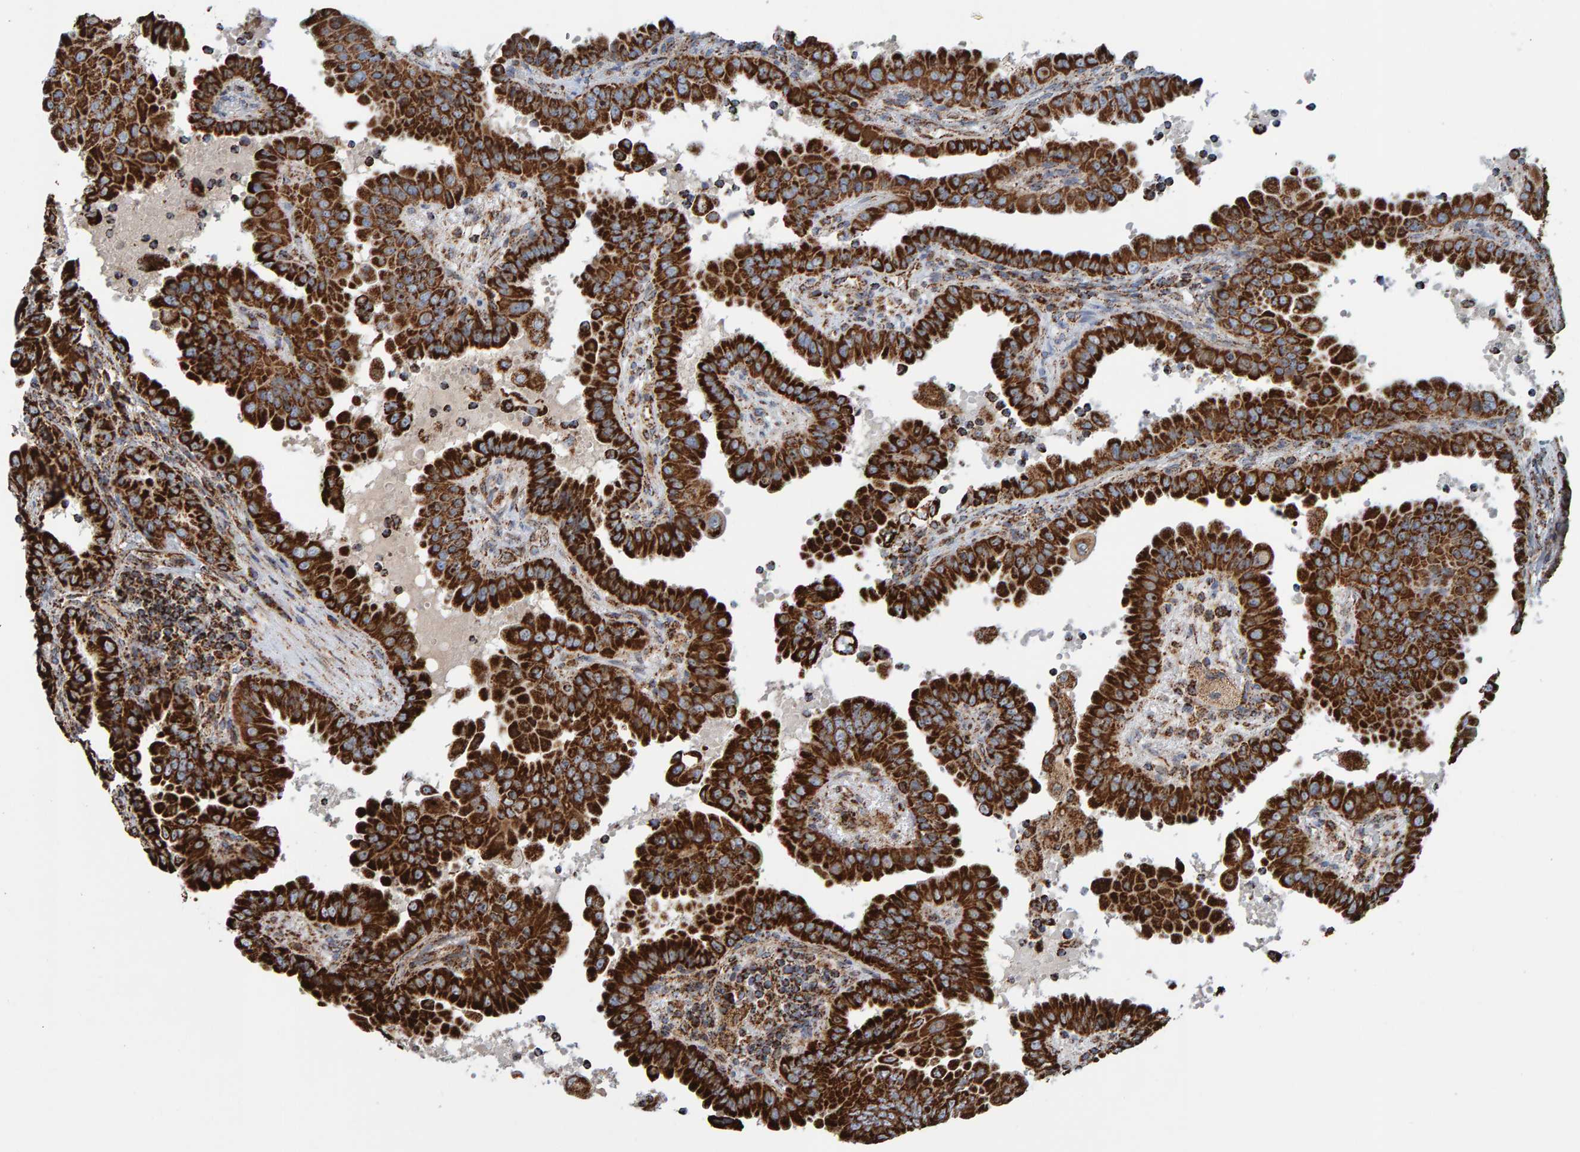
{"staining": {"intensity": "strong", "quantity": ">75%", "location": "cytoplasmic/membranous"}, "tissue": "thyroid cancer", "cell_type": "Tumor cells", "image_type": "cancer", "snomed": [{"axis": "morphology", "description": "Papillary adenocarcinoma, NOS"}, {"axis": "topography", "description": "Thyroid gland"}], "caption": "A brown stain labels strong cytoplasmic/membranous expression of a protein in papillary adenocarcinoma (thyroid) tumor cells. (DAB = brown stain, brightfield microscopy at high magnification).", "gene": "MRPL45", "patient": {"sex": "male", "age": 33}}